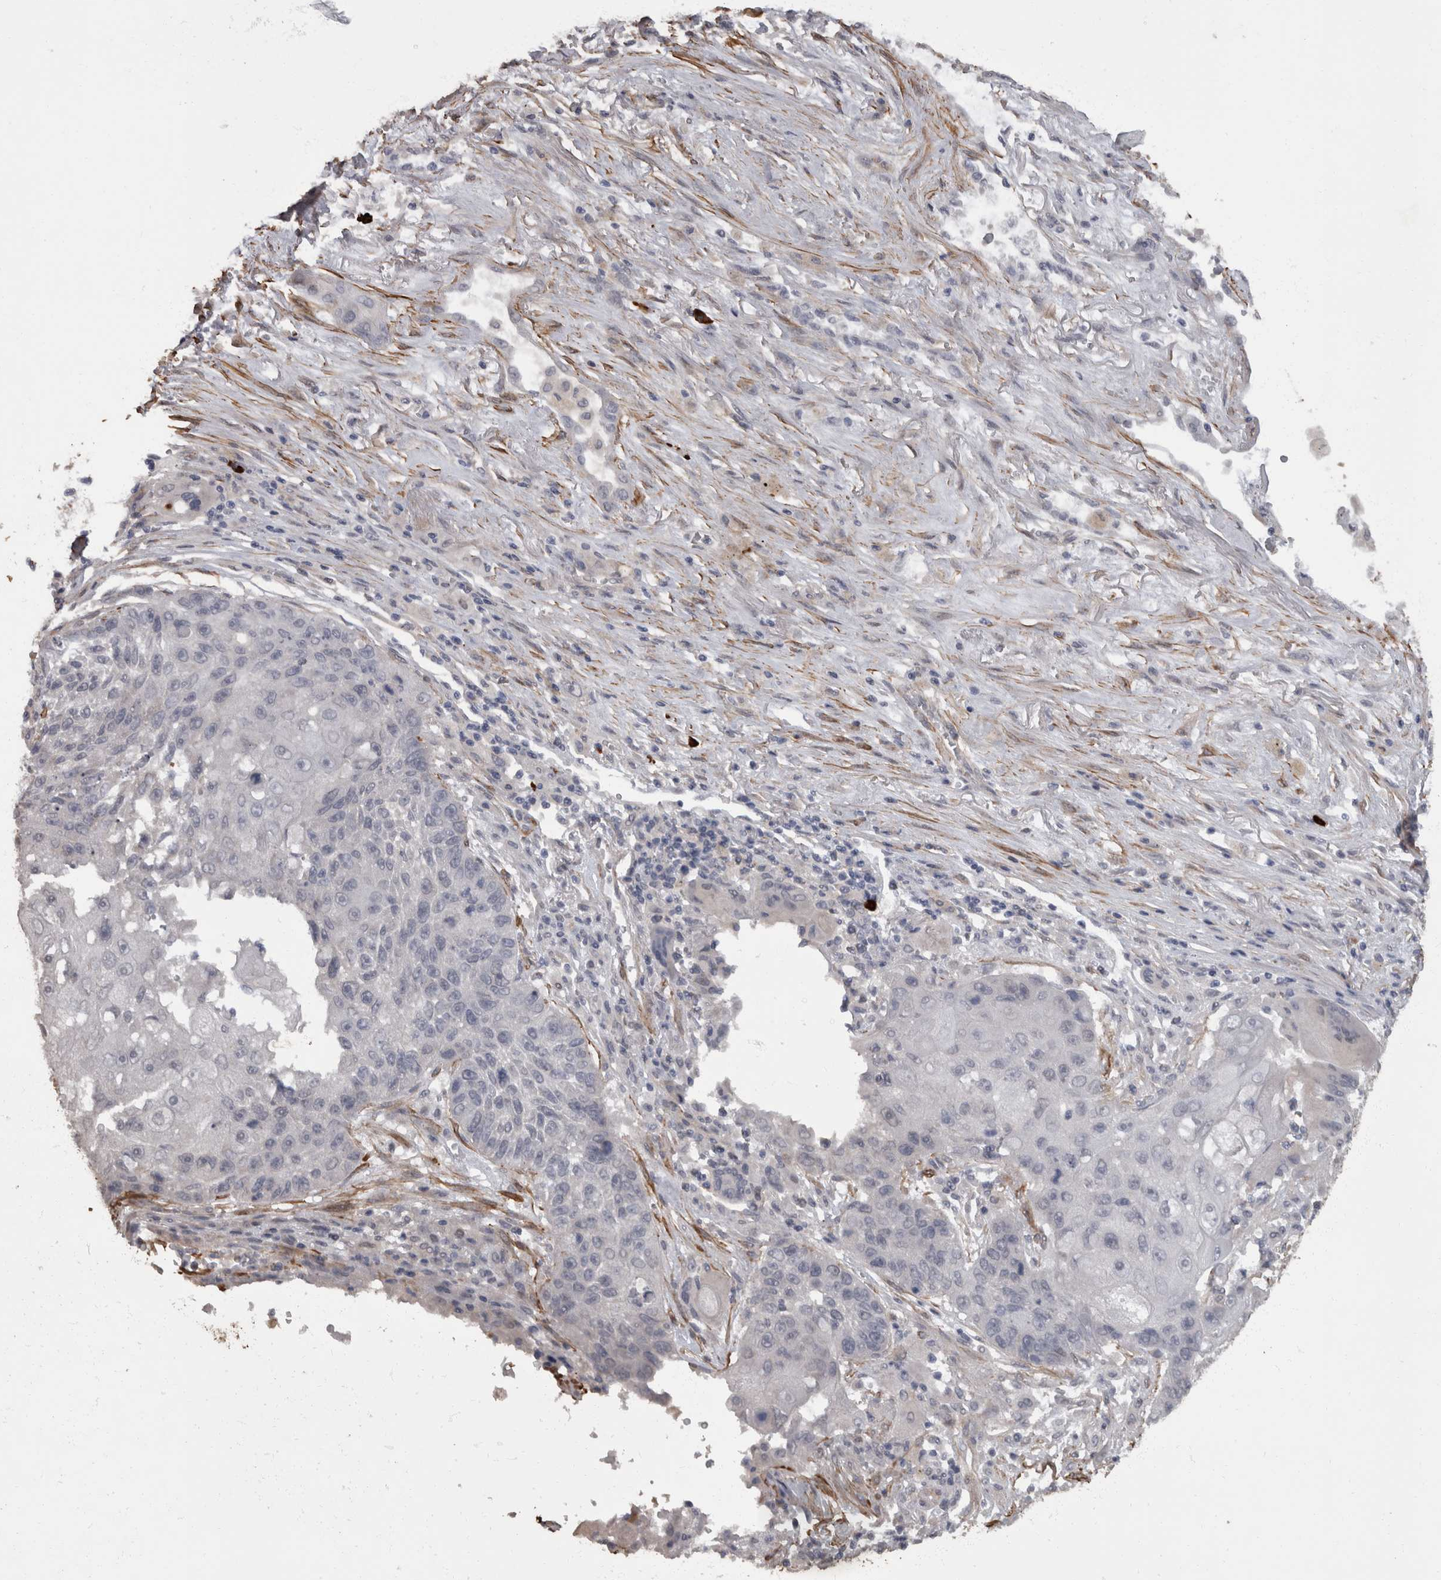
{"staining": {"intensity": "negative", "quantity": "none", "location": "none"}, "tissue": "lung cancer", "cell_type": "Tumor cells", "image_type": "cancer", "snomed": [{"axis": "morphology", "description": "Squamous cell carcinoma, NOS"}, {"axis": "topography", "description": "Lung"}], "caption": "This is a micrograph of immunohistochemistry (IHC) staining of lung cancer, which shows no positivity in tumor cells. (Brightfield microscopy of DAB (3,3'-diaminobenzidine) immunohistochemistry (IHC) at high magnification).", "gene": "MASTL", "patient": {"sex": "male", "age": 61}}